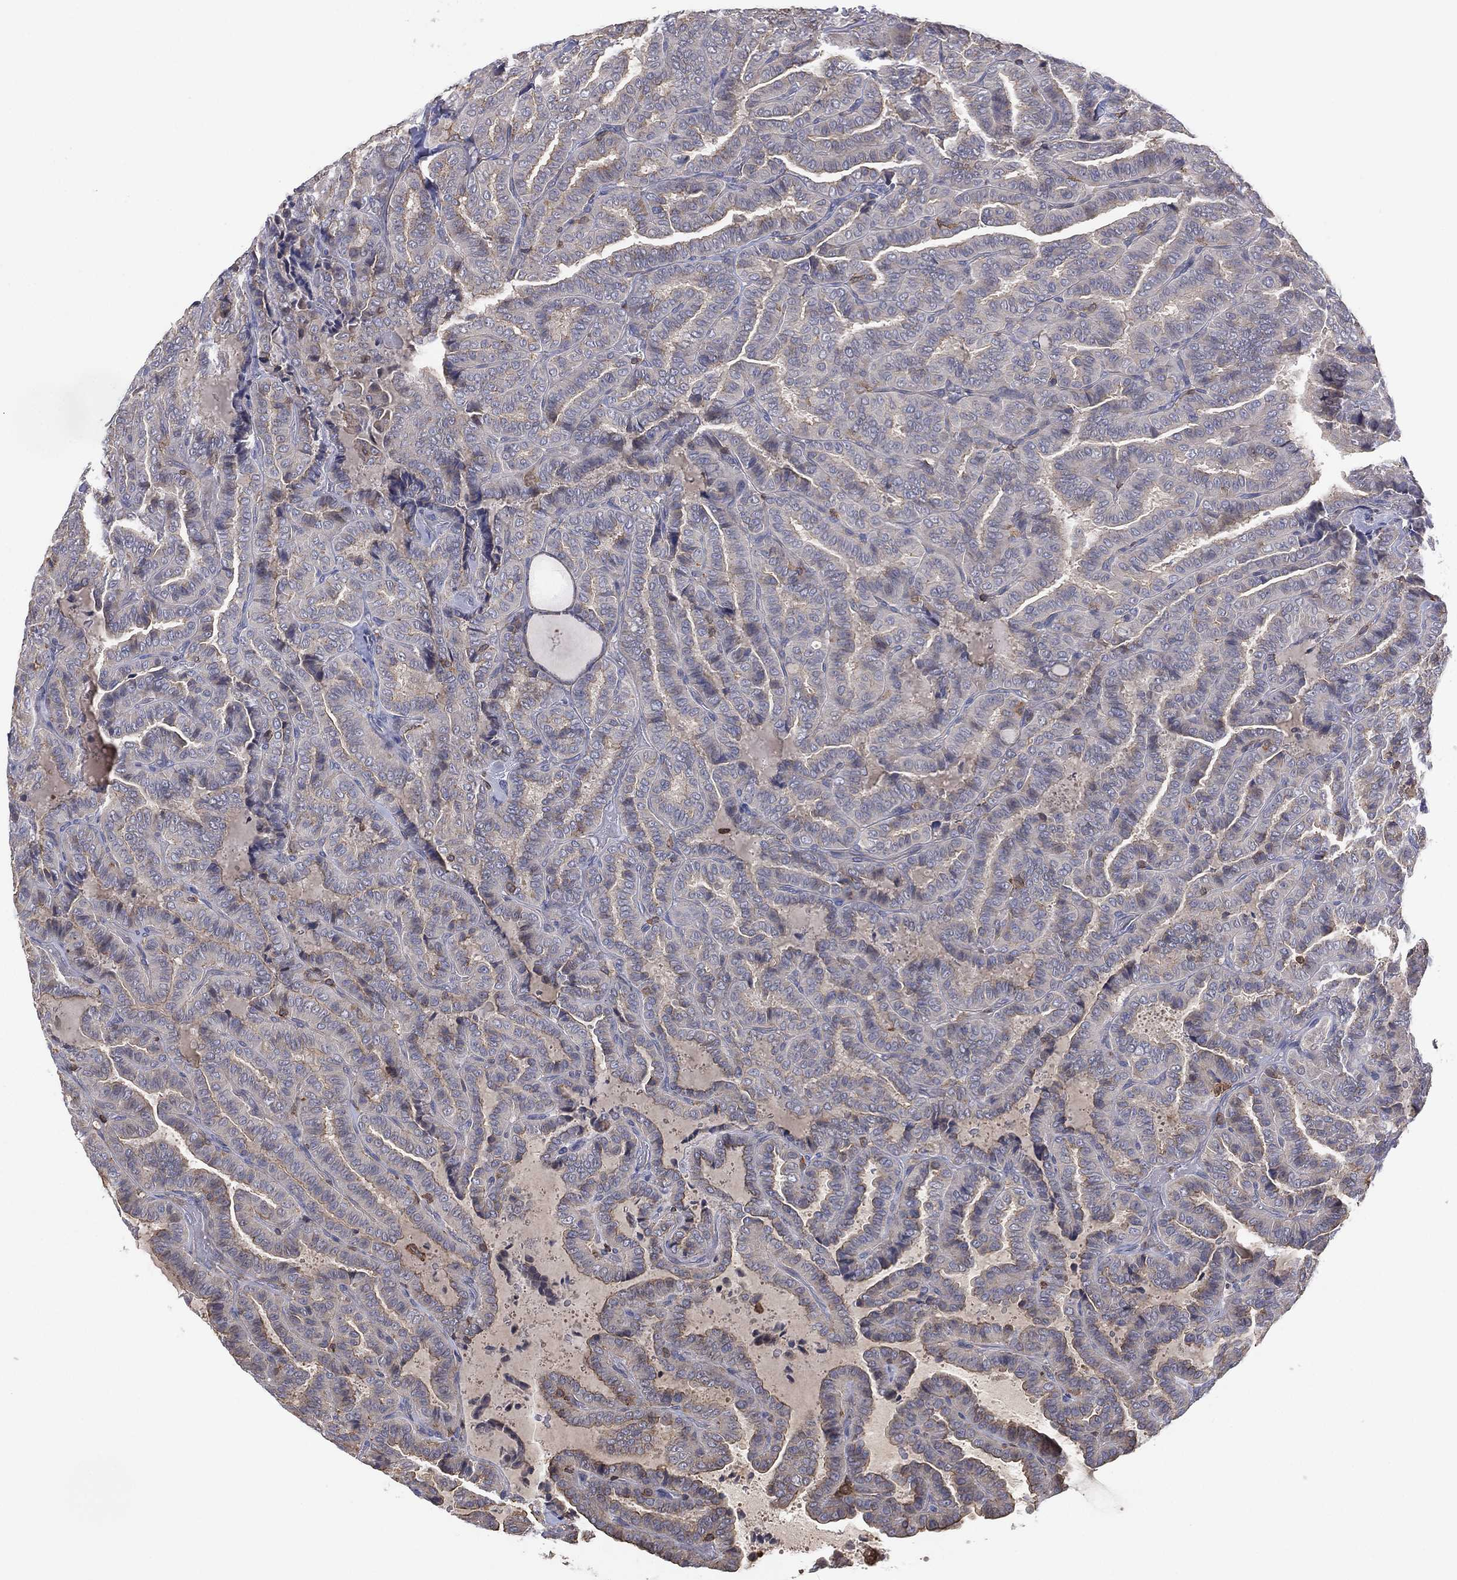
{"staining": {"intensity": "negative", "quantity": "none", "location": "none"}, "tissue": "thyroid cancer", "cell_type": "Tumor cells", "image_type": "cancer", "snomed": [{"axis": "morphology", "description": "Papillary adenocarcinoma, NOS"}, {"axis": "topography", "description": "Thyroid gland"}], "caption": "IHC of human papillary adenocarcinoma (thyroid) shows no expression in tumor cells.", "gene": "DOCK8", "patient": {"sex": "female", "age": 39}}